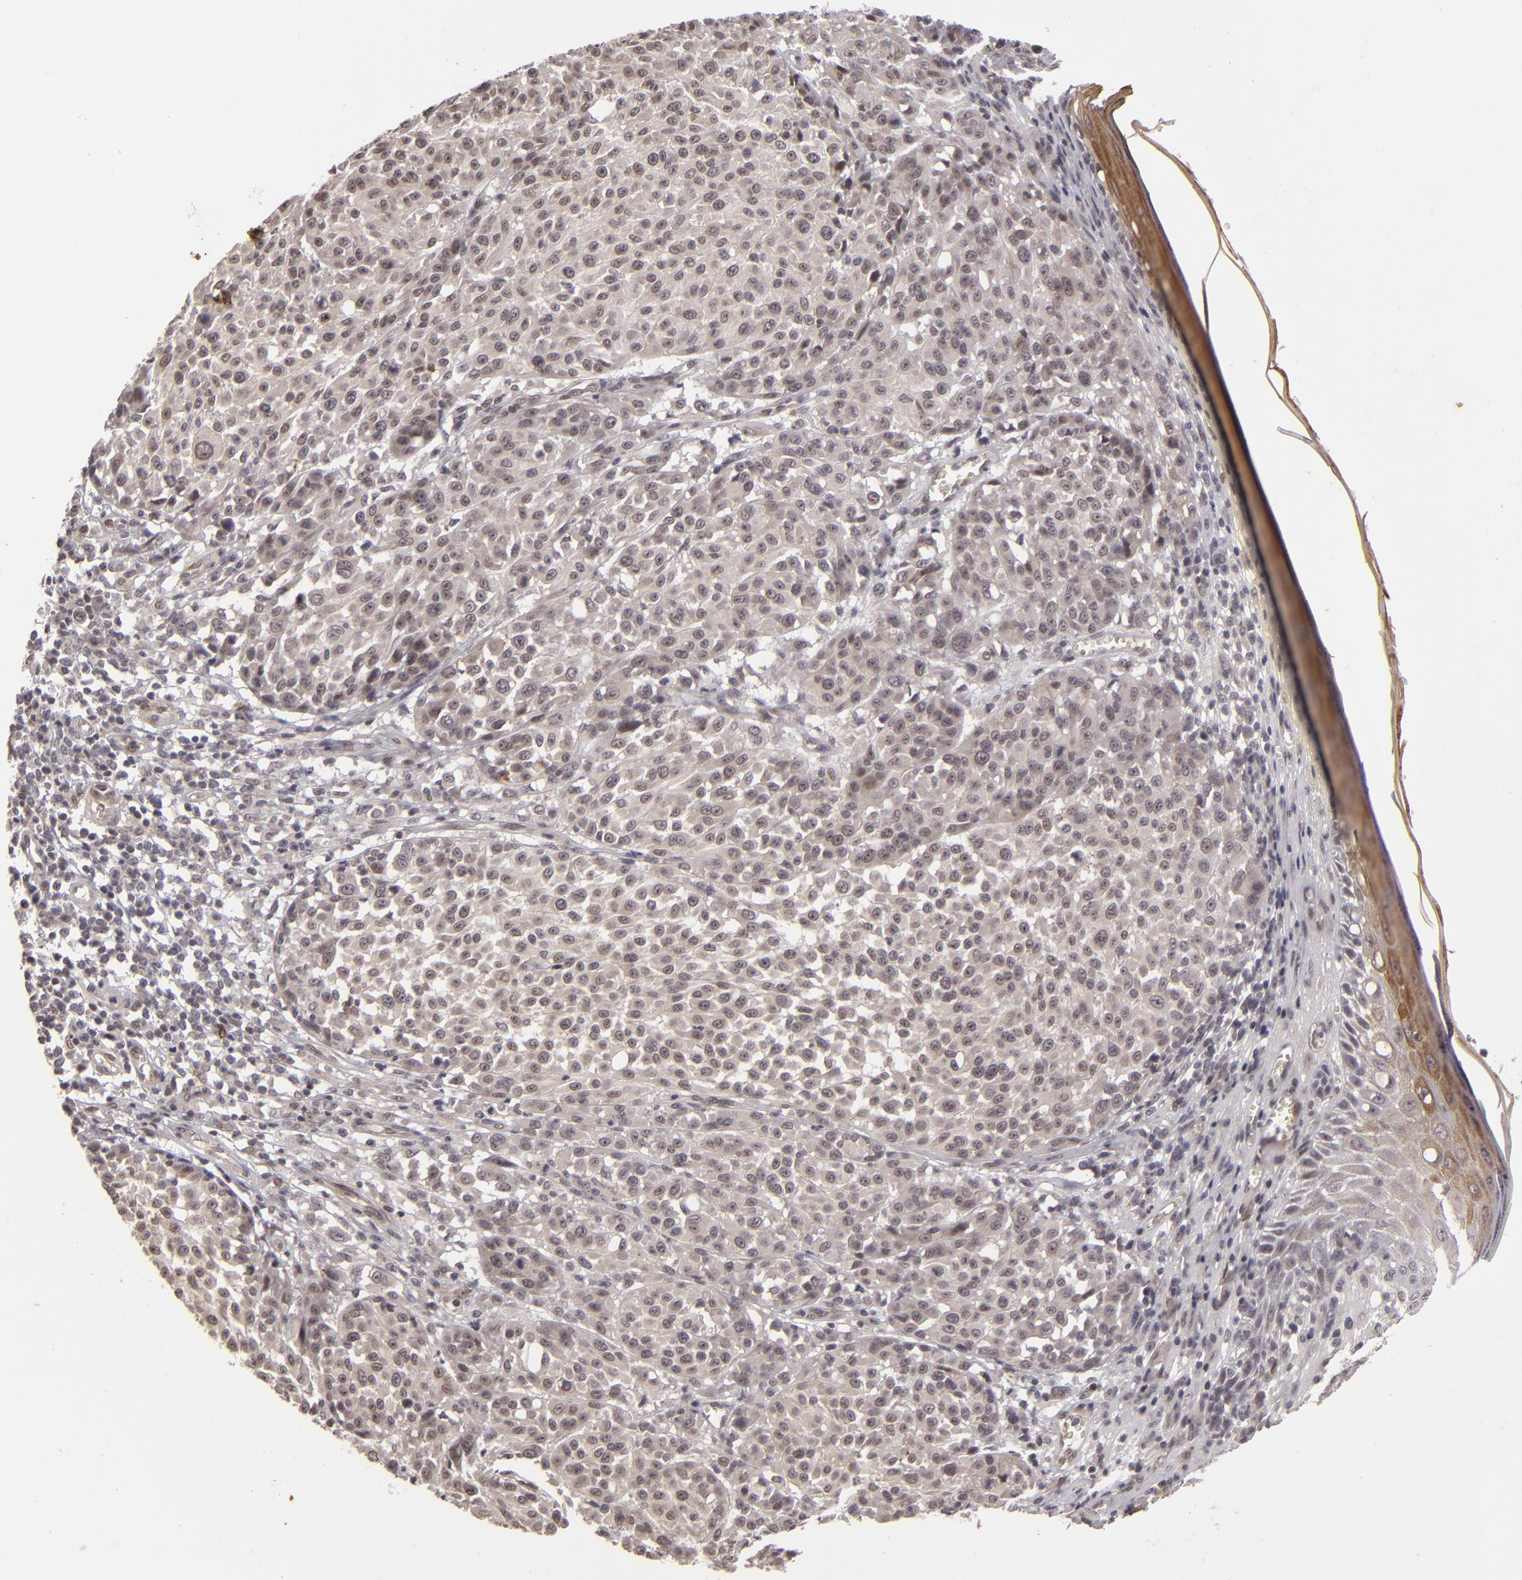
{"staining": {"intensity": "negative", "quantity": "none", "location": "none"}, "tissue": "melanoma", "cell_type": "Tumor cells", "image_type": "cancer", "snomed": [{"axis": "morphology", "description": "Malignant melanoma, NOS"}, {"axis": "topography", "description": "Skin"}], "caption": "Immunohistochemical staining of melanoma demonstrates no significant expression in tumor cells. The staining was performed using DAB (3,3'-diaminobenzidine) to visualize the protein expression in brown, while the nuclei were stained in blue with hematoxylin (Magnification: 20x).", "gene": "DFFA", "patient": {"sex": "female", "age": 49}}